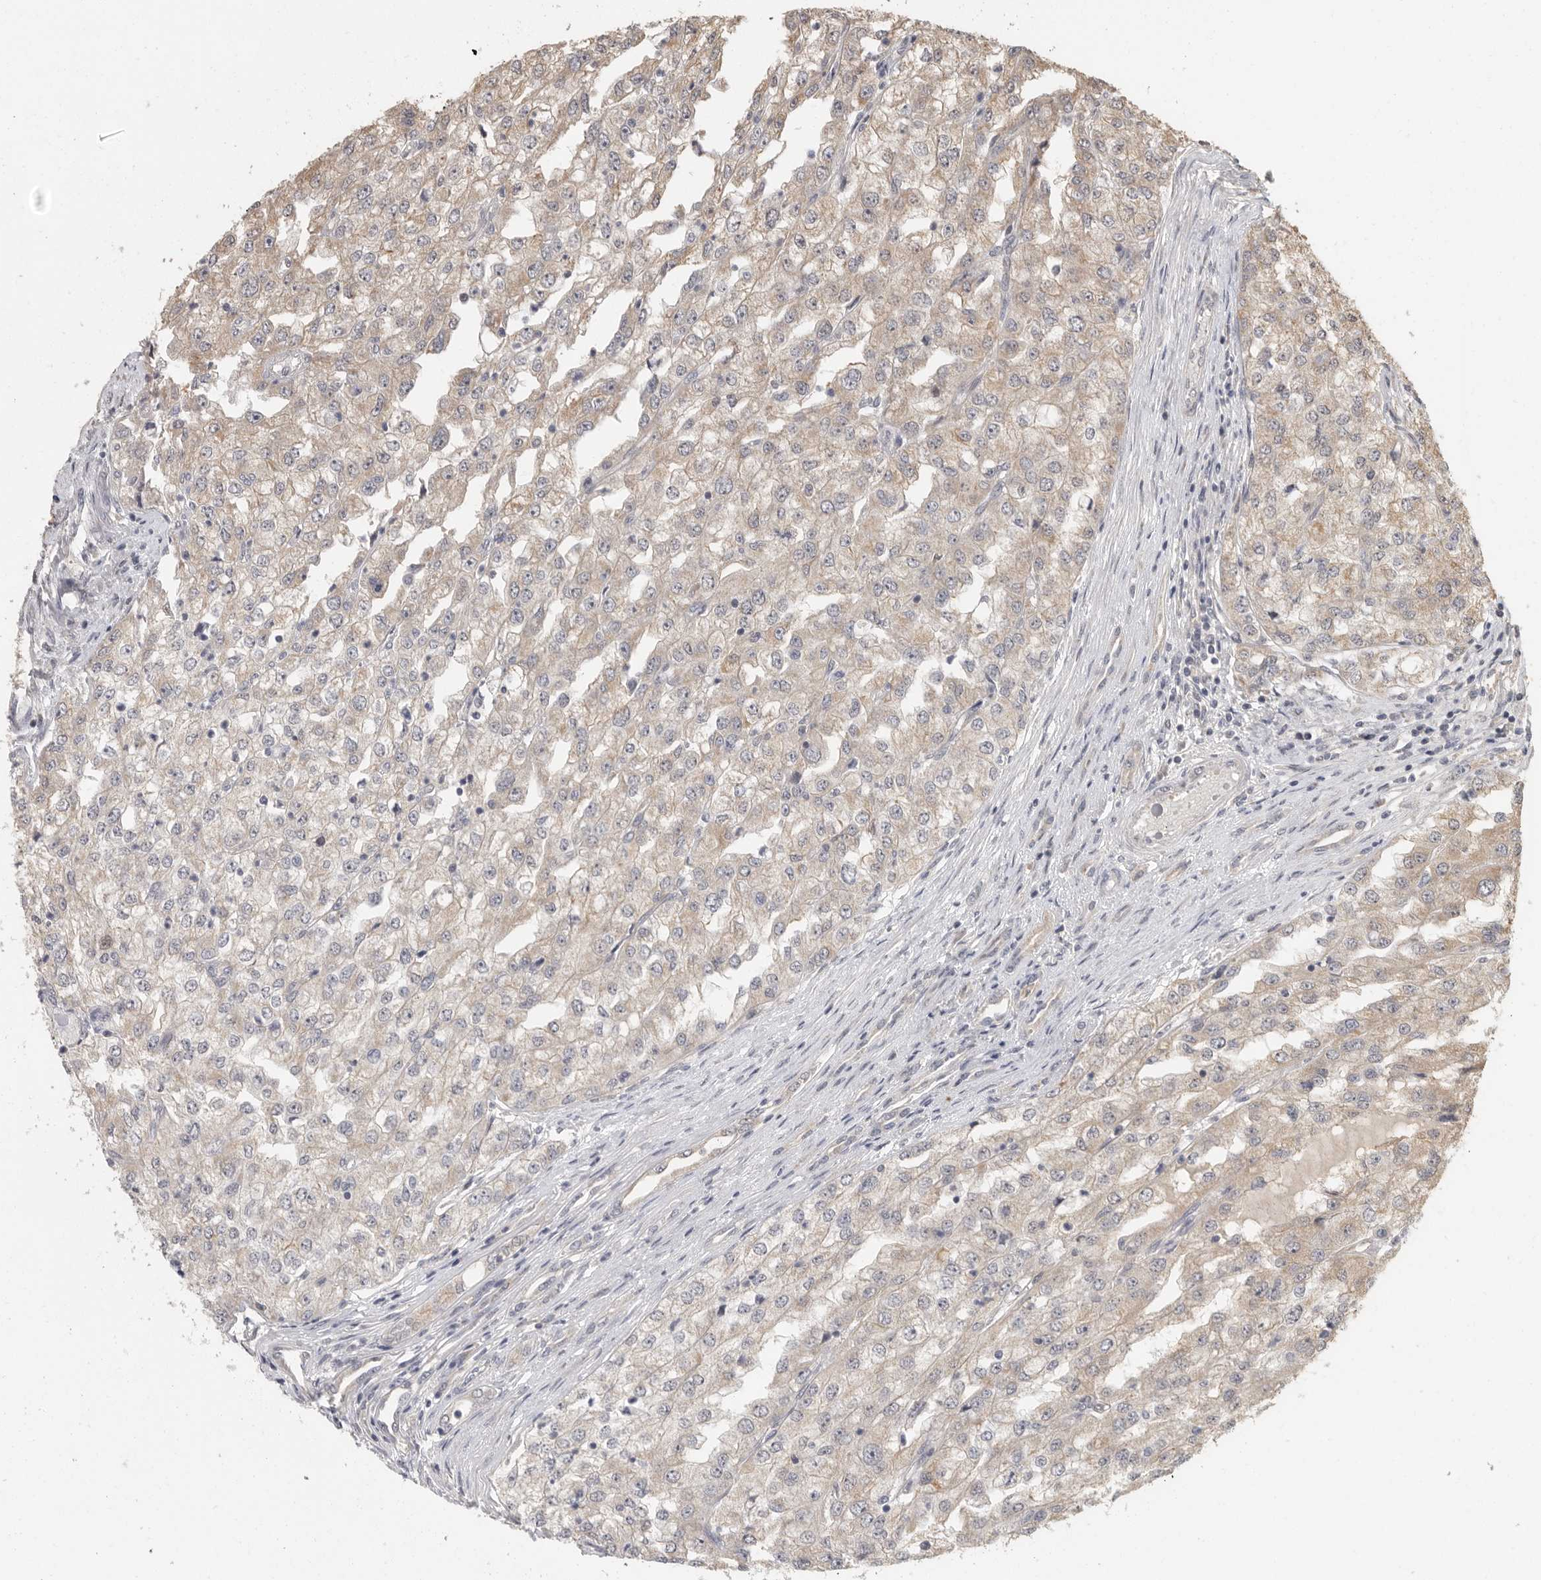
{"staining": {"intensity": "weak", "quantity": "25%-75%", "location": "cytoplasmic/membranous"}, "tissue": "renal cancer", "cell_type": "Tumor cells", "image_type": "cancer", "snomed": [{"axis": "morphology", "description": "Adenocarcinoma, NOS"}, {"axis": "topography", "description": "Kidney"}], "caption": "Protein staining of renal cancer (adenocarcinoma) tissue demonstrates weak cytoplasmic/membranous expression in about 25%-75% of tumor cells.", "gene": "BAIAP2", "patient": {"sex": "female", "age": 54}}